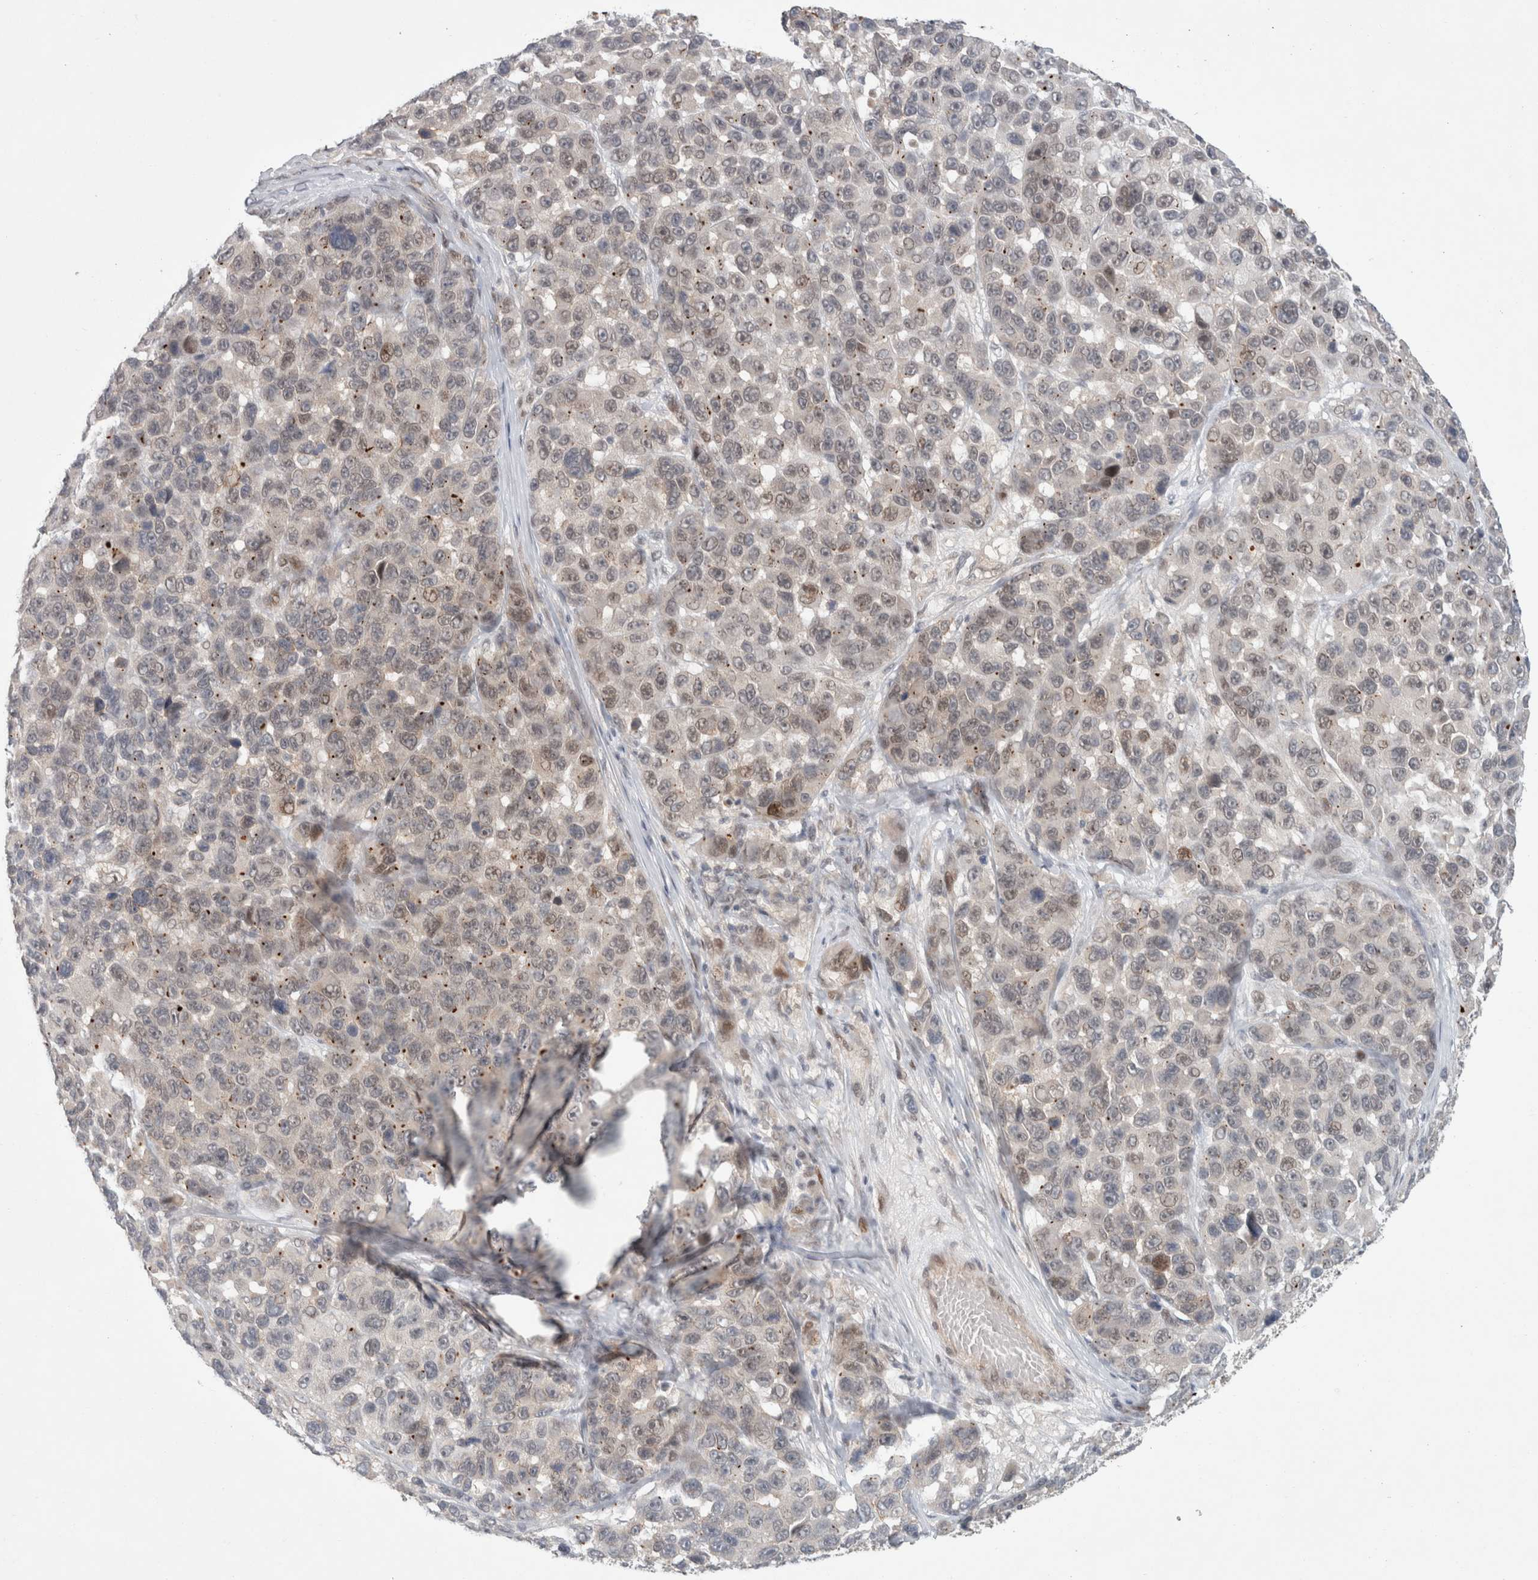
{"staining": {"intensity": "weak", "quantity": "<25%", "location": "nuclear"}, "tissue": "melanoma", "cell_type": "Tumor cells", "image_type": "cancer", "snomed": [{"axis": "morphology", "description": "Malignant melanoma, NOS"}, {"axis": "topography", "description": "Skin"}], "caption": "DAB immunohistochemical staining of human malignant melanoma demonstrates no significant expression in tumor cells.", "gene": "RASAL2", "patient": {"sex": "male", "age": 53}}